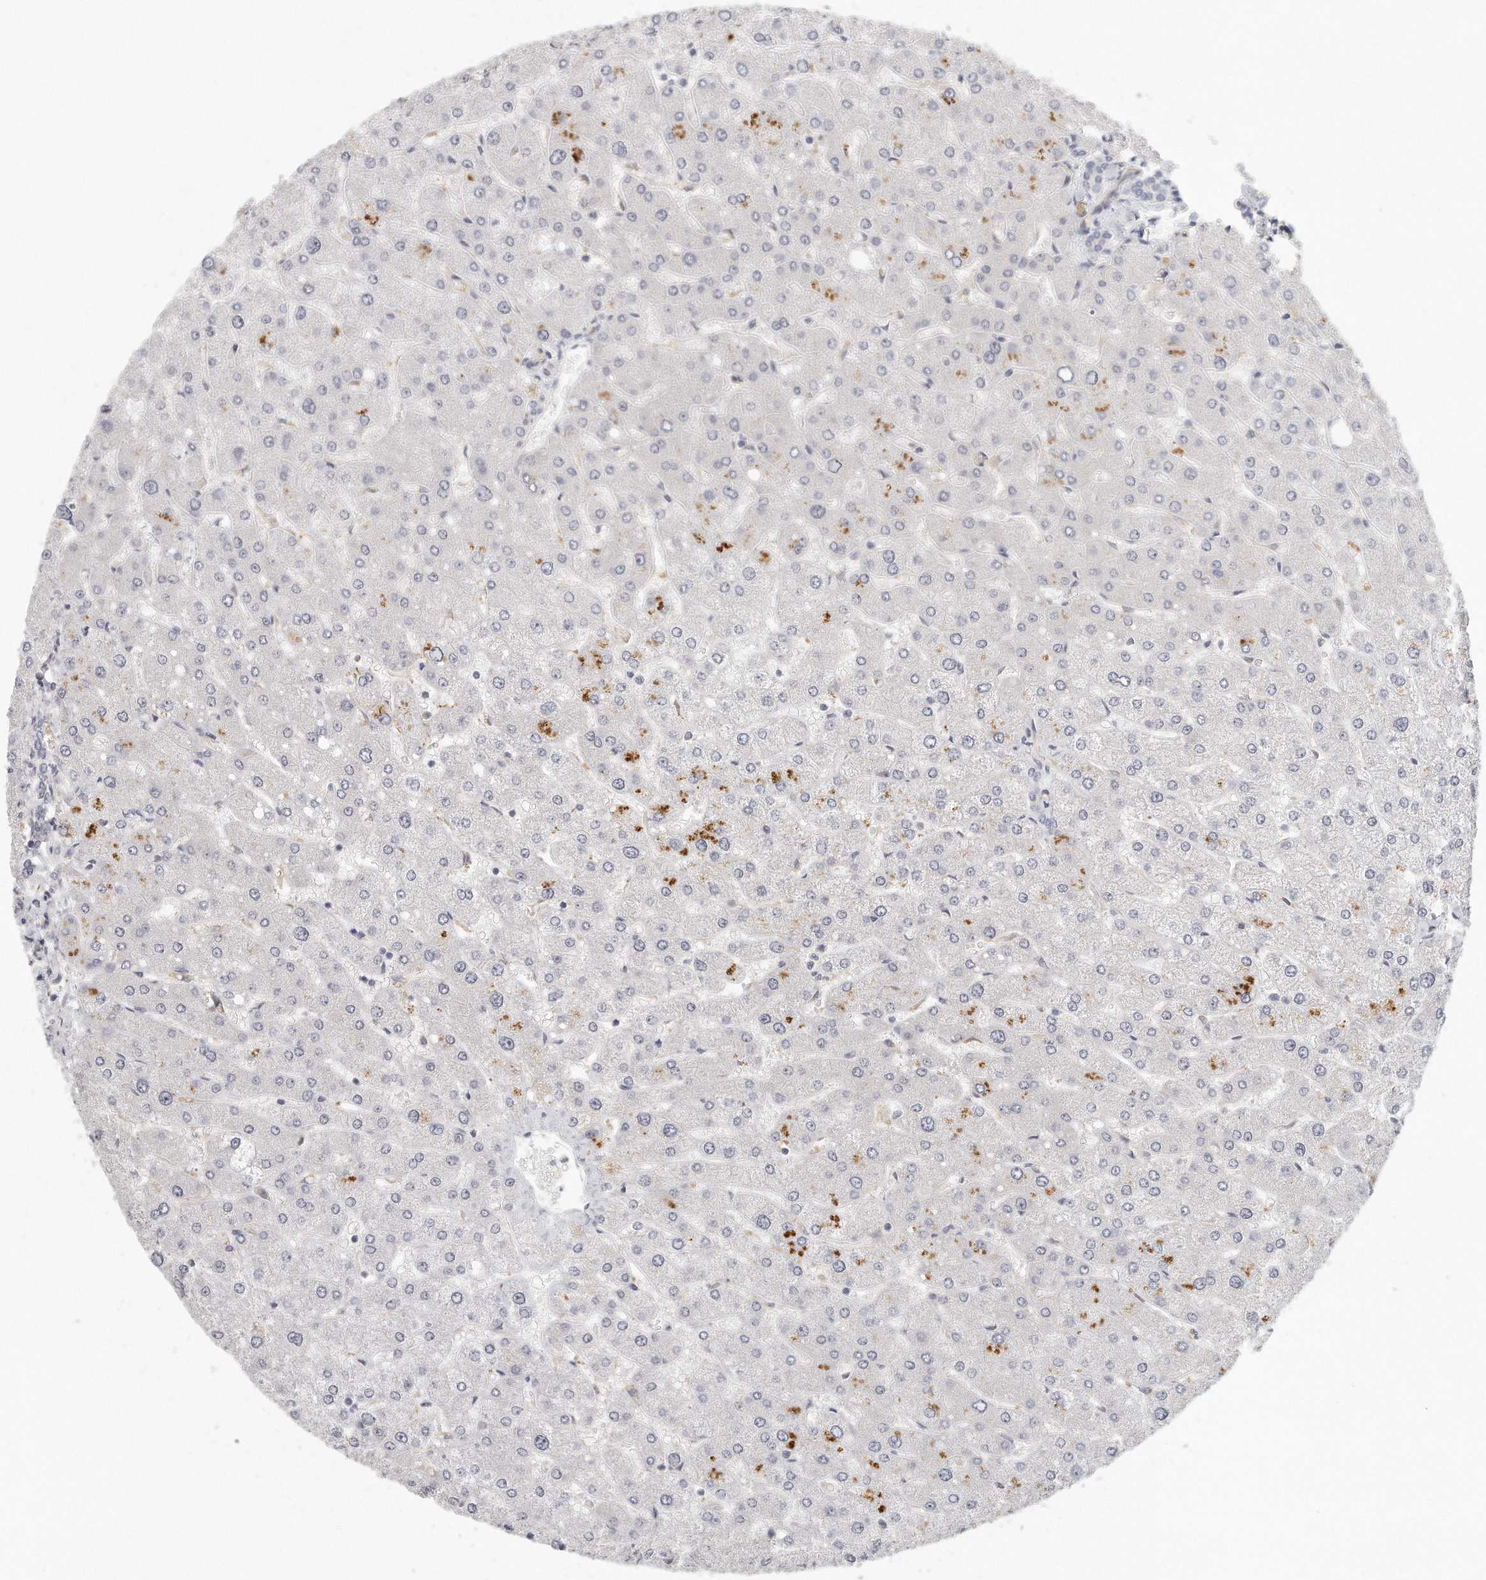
{"staining": {"intensity": "negative", "quantity": "none", "location": "none"}, "tissue": "liver", "cell_type": "Cholangiocytes", "image_type": "normal", "snomed": [{"axis": "morphology", "description": "Normal tissue, NOS"}, {"axis": "topography", "description": "Liver"}], "caption": "Human liver stained for a protein using IHC reveals no staining in cholangiocytes.", "gene": "MTERF4", "patient": {"sex": "male", "age": 55}}